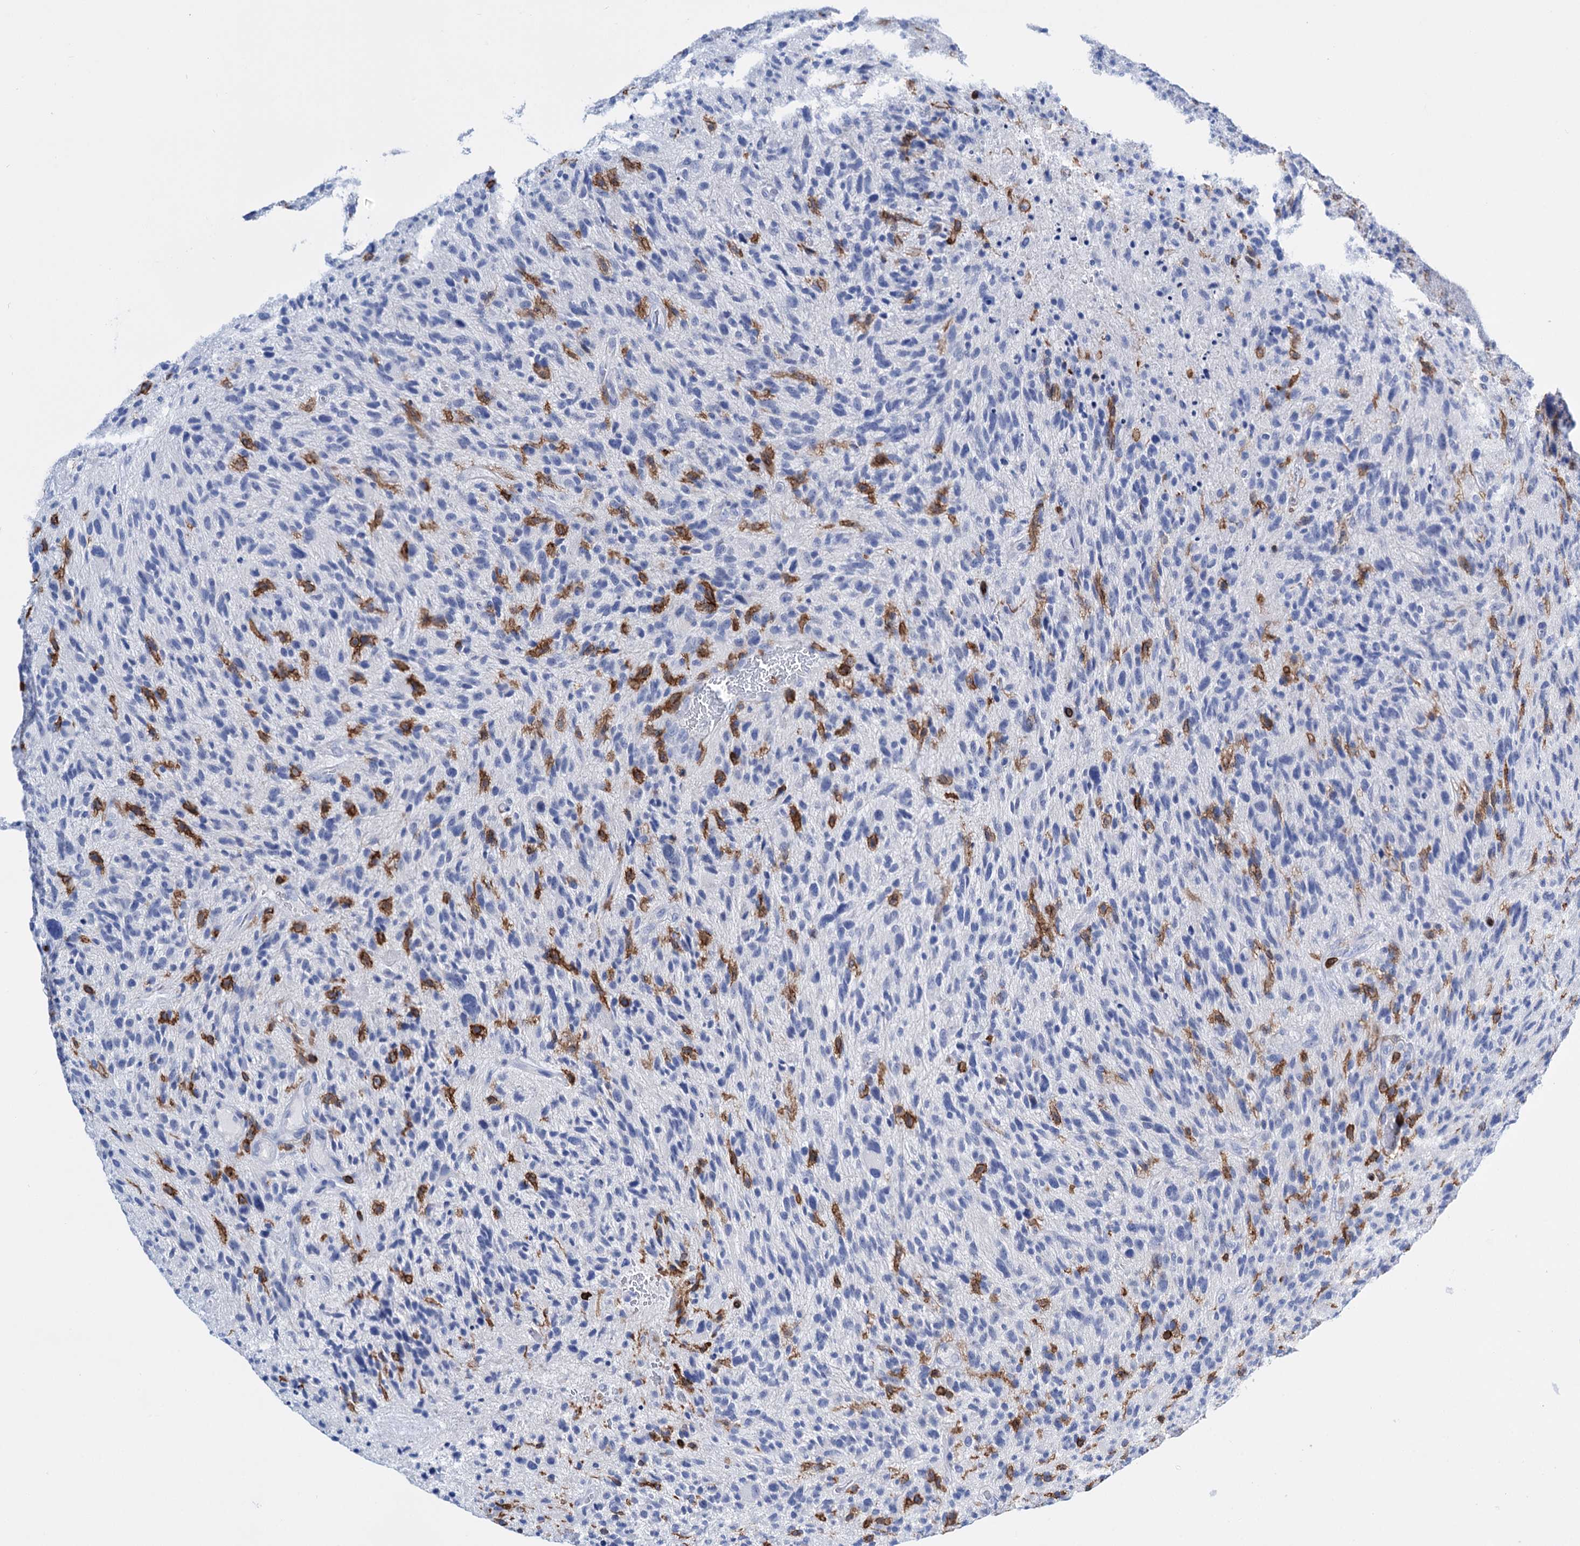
{"staining": {"intensity": "negative", "quantity": "none", "location": "none"}, "tissue": "glioma", "cell_type": "Tumor cells", "image_type": "cancer", "snomed": [{"axis": "morphology", "description": "Glioma, malignant, High grade"}, {"axis": "topography", "description": "Brain"}], "caption": "This is a micrograph of immunohistochemistry staining of glioma, which shows no staining in tumor cells.", "gene": "DEF6", "patient": {"sex": "male", "age": 47}}